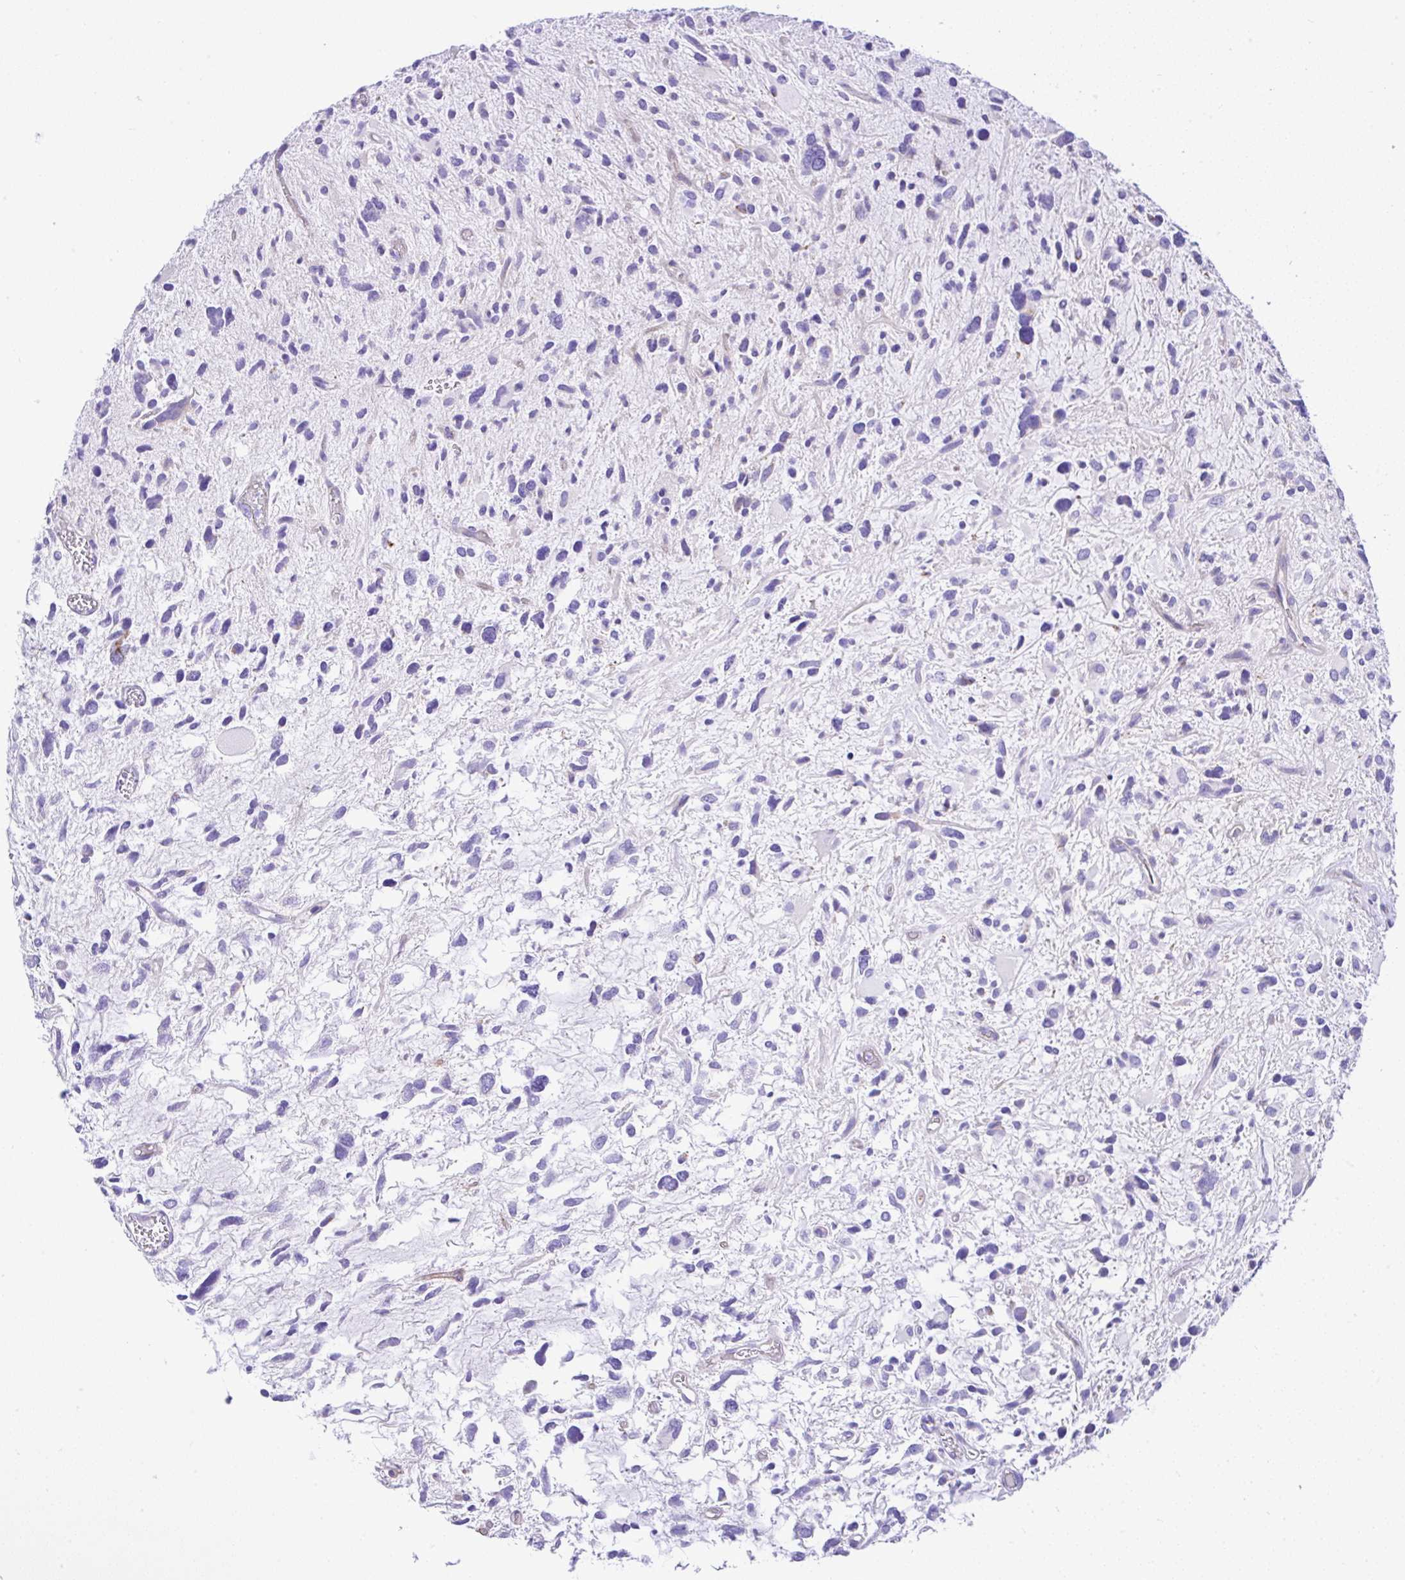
{"staining": {"intensity": "moderate", "quantity": "<25%", "location": "cytoplasmic/membranous"}, "tissue": "glioma", "cell_type": "Tumor cells", "image_type": "cancer", "snomed": [{"axis": "morphology", "description": "Glioma, malignant, High grade"}, {"axis": "topography", "description": "Brain"}], "caption": "The immunohistochemical stain labels moderate cytoplasmic/membranous staining in tumor cells of malignant high-grade glioma tissue.", "gene": "SLC13A1", "patient": {"sex": "female", "age": 11}}